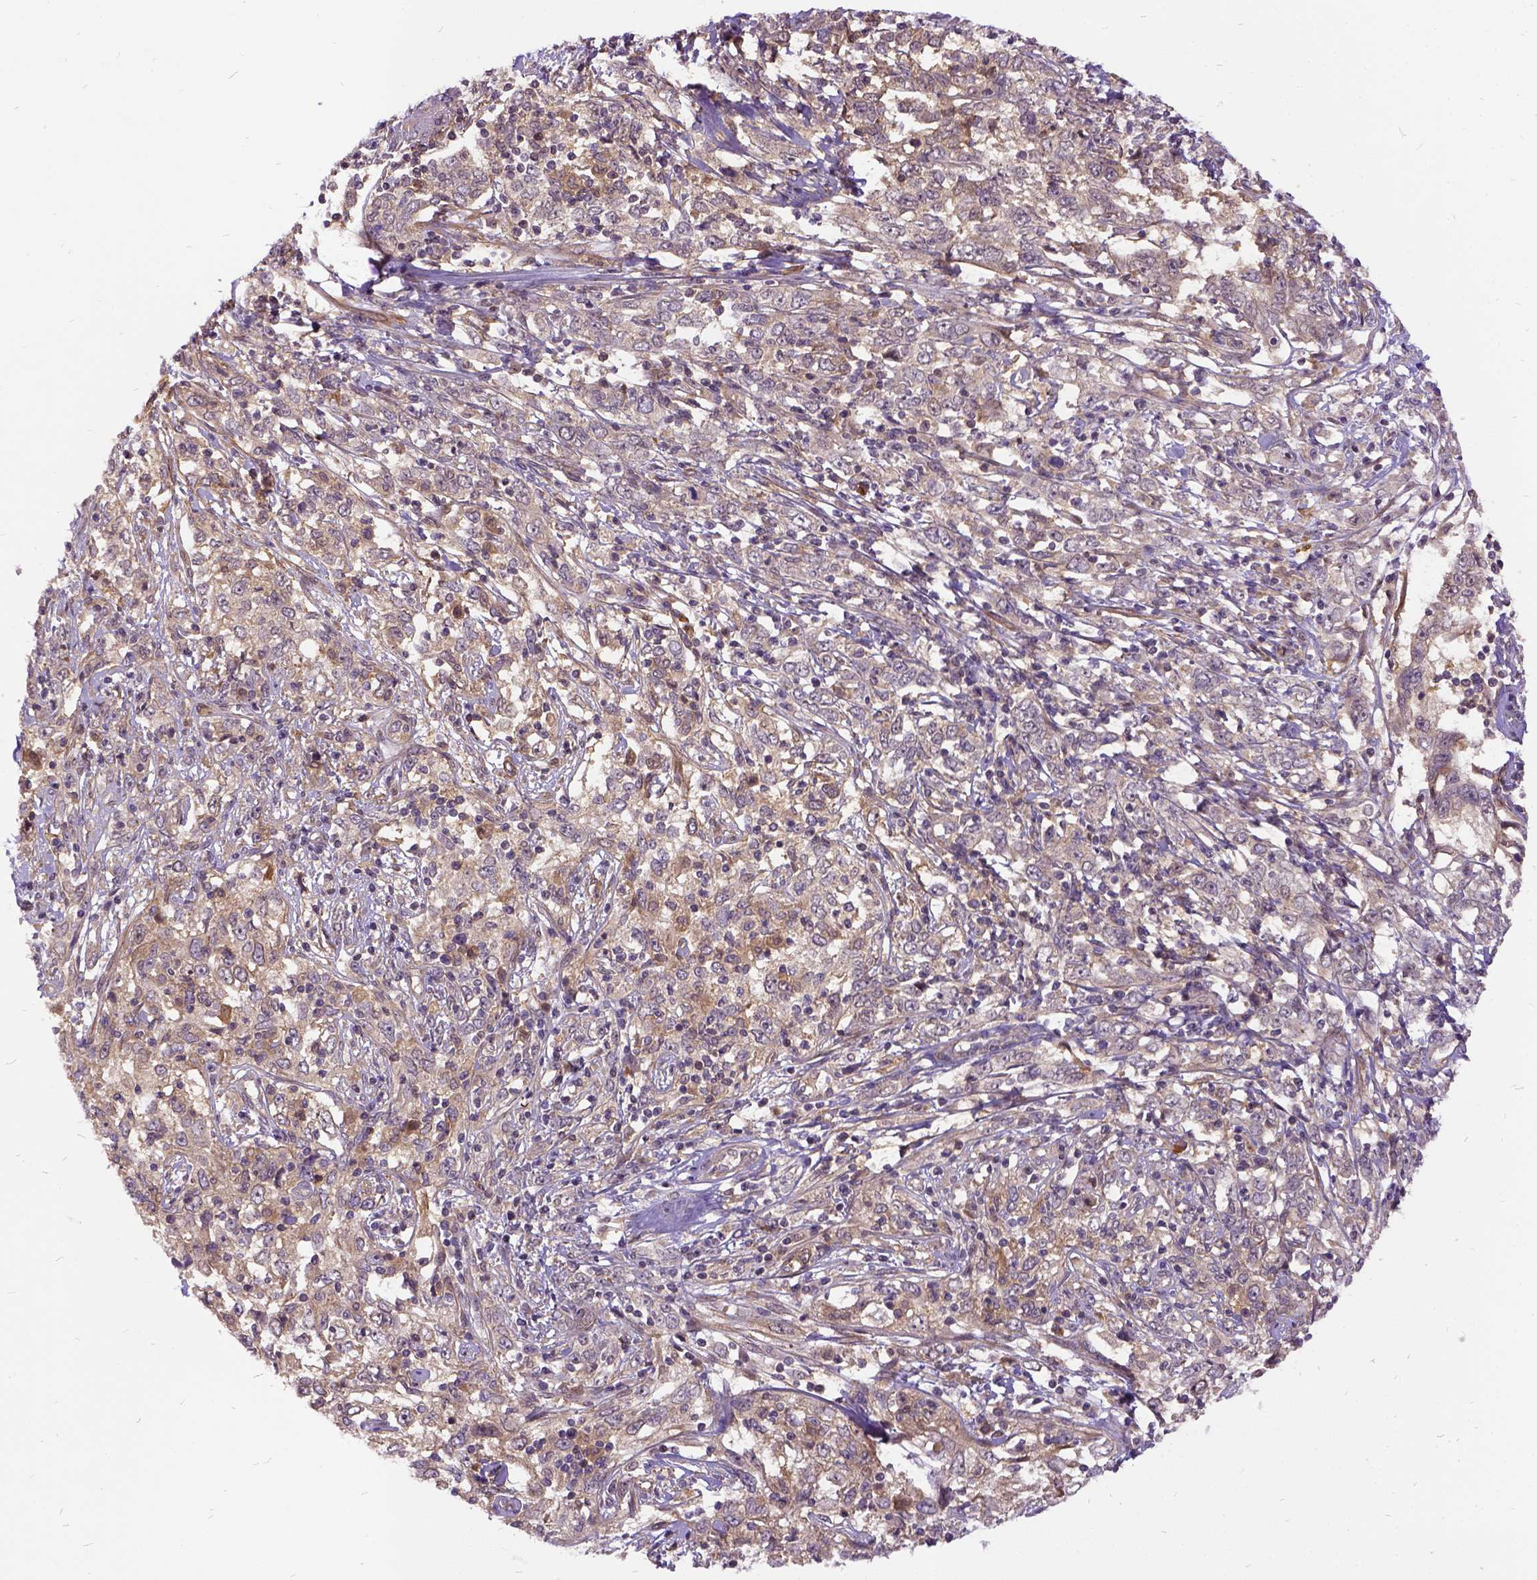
{"staining": {"intensity": "moderate", "quantity": ">75%", "location": "cytoplasmic/membranous"}, "tissue": "cervical cancer", "cell_type": "Tumor cells", "image_type": "cancer", "snomed": [{"axis": "morphology", "description": "Adenocarcinoma, NOS"}, {"axis": "topography", "description": "Cervix"}], "caption": "A histopathology image of human cervical cancer stained for a protein reveals moderate cytoplasmic/membranous brown staining in tumor cells.", "gene": "ILRUN", "patient": {"sex": "female", "age": 40}}